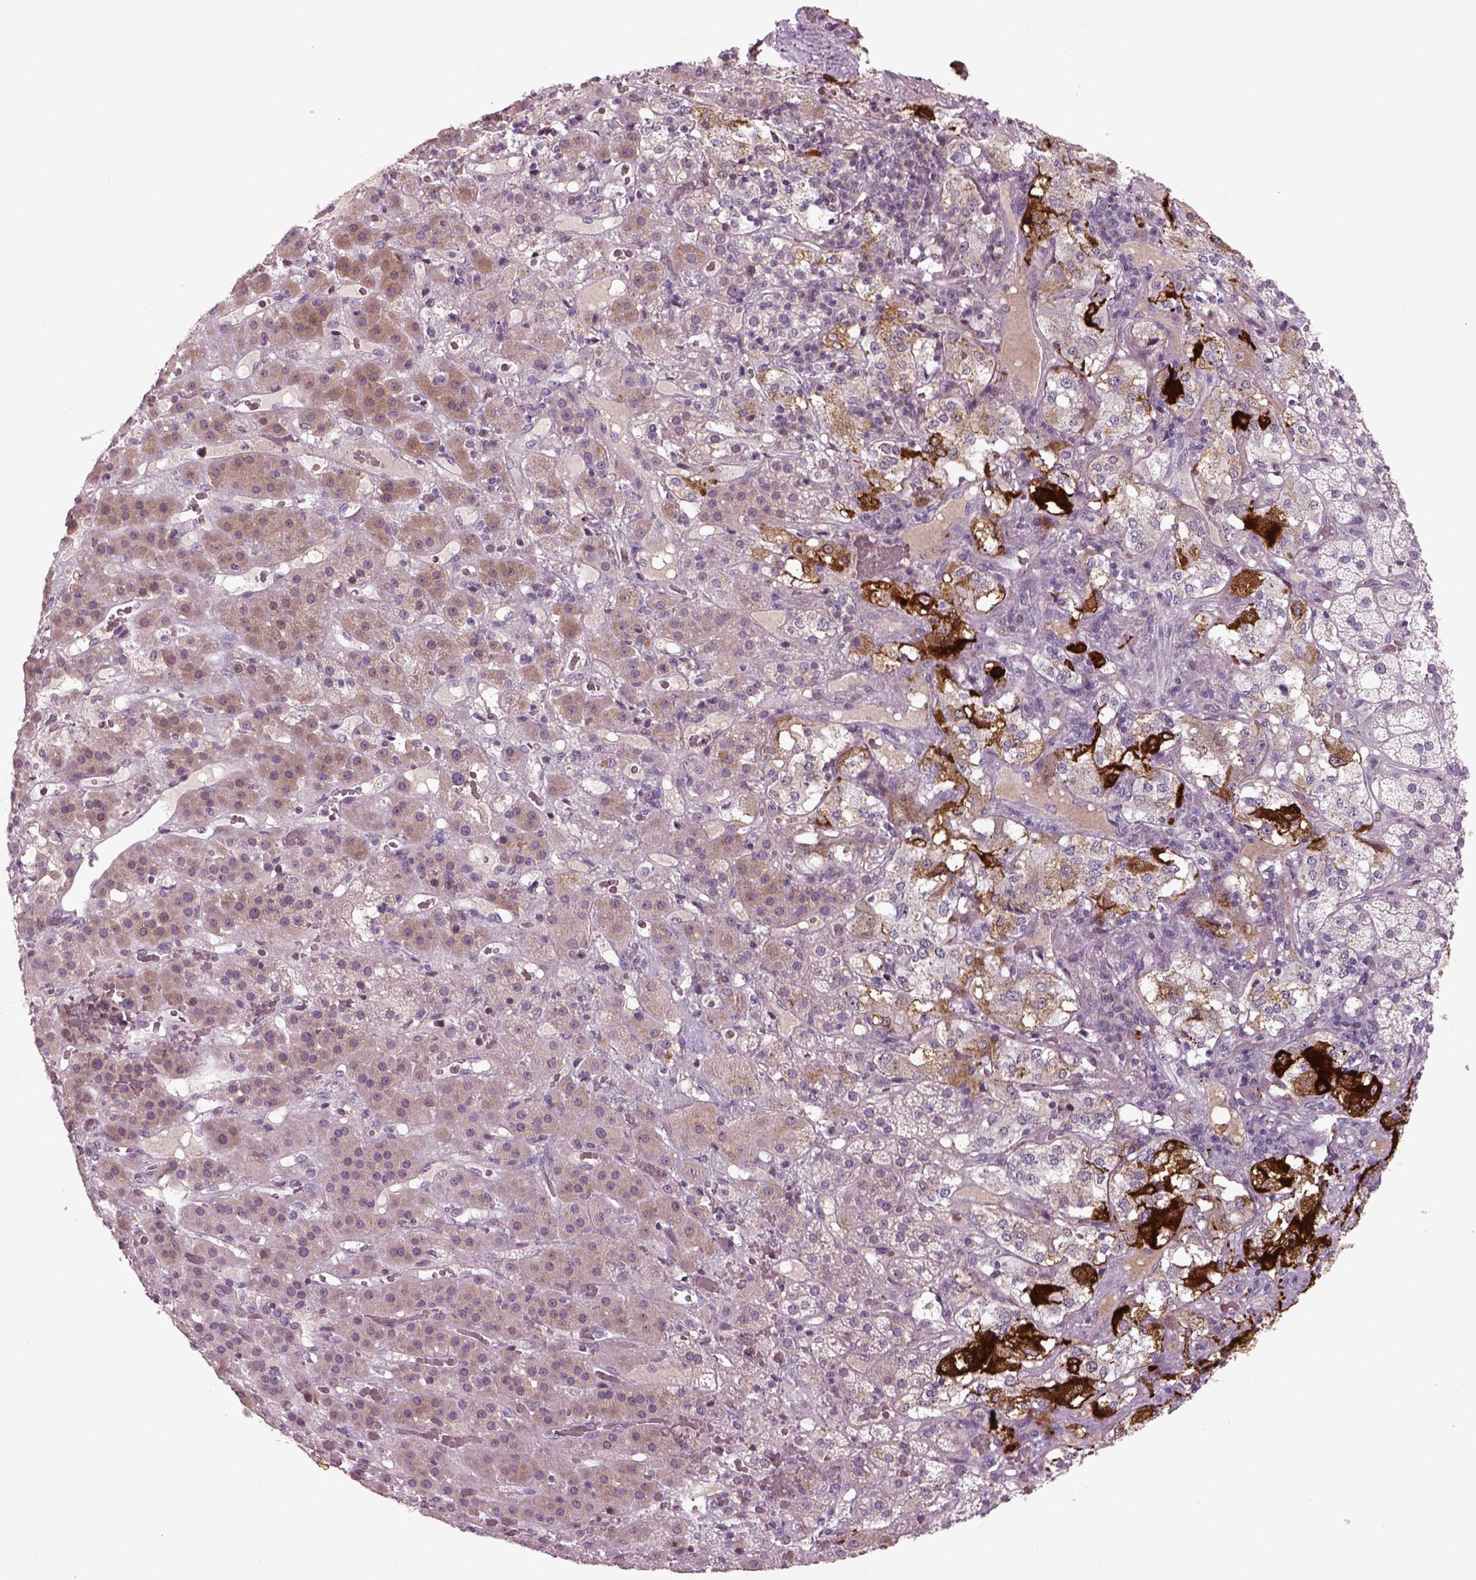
{"staining": {"intensity": "strong", "quantity": "<25%", "location": "cytoplasmic/membranous"}, "tissue": "adrenal gland", "cell_type": "Glandular cells", "image_type": "normal", "snomed": [{"axis": "morphology", "description": "Normal tissue, NOS"}, {"axis": "topography", "description": "Adrenal gland"}], "caption": "This photomicrograph shows immunohistochemistry staining of normal adrenal gland, with medium strong cytoplasmic/membranous staining in approximately <25% of glandular cells.", "gene": "PENK", "patient": {"sex": "male", "age": 57}}